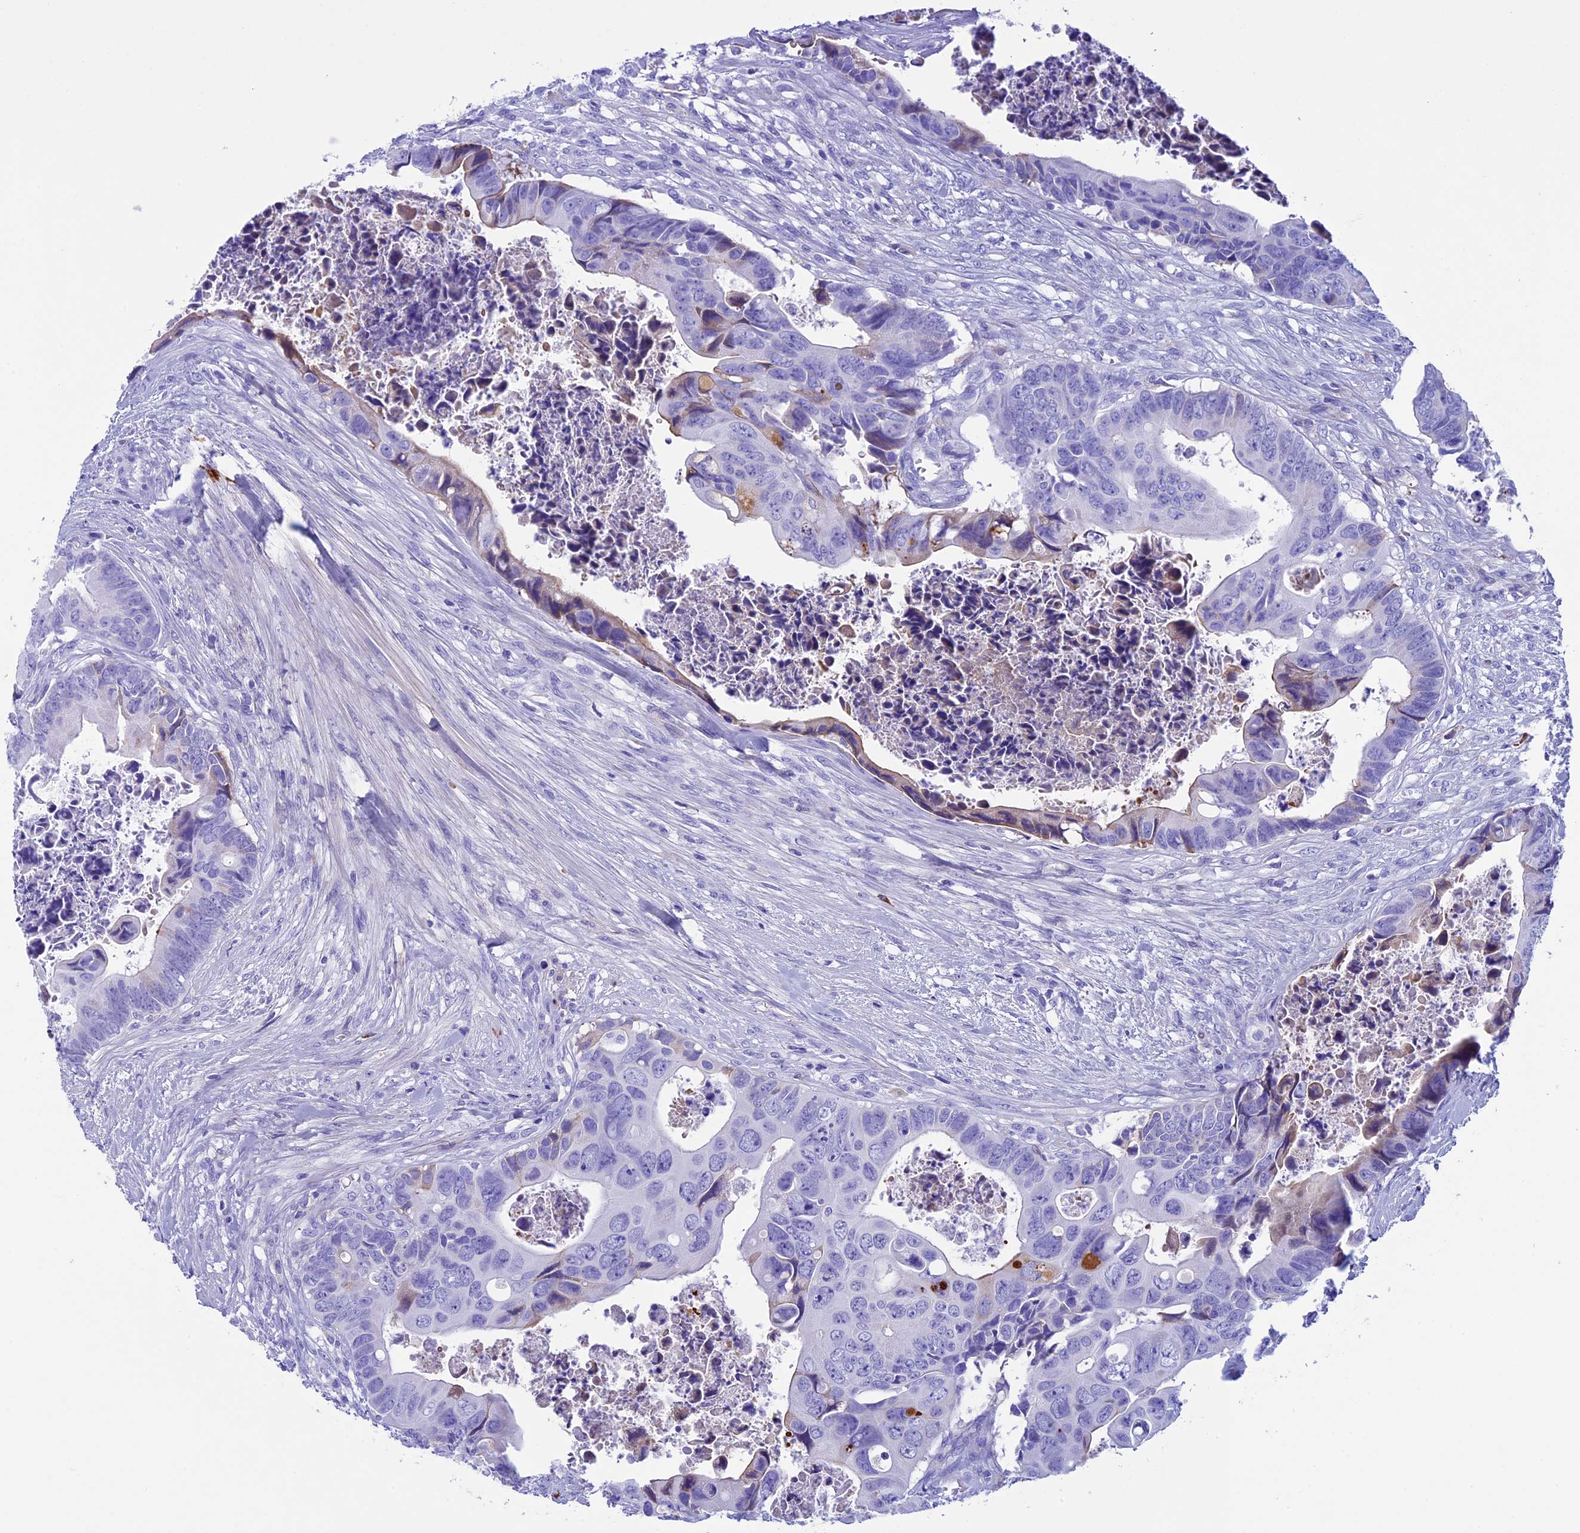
{"staining": {"intensity": "weak", "quantity": "<25%", "location": "cytoplasmic/membranous"}, "tissue": "colorectal cancer", "cell_type": "Tumor cells", "image_type": "cancer", "snomed": [{"axis": "morphology", "description": "Adenocarcinoma, NOS"}, {"axis": "topography", "description": "Rectum"}], "caption": "High power microscopy image of an immunohistochemistry histopathology image of colorectal cancer, revealing no significant positivity in tumor cells.", "gene": "IGSF6", "patient": {"sex": "female", "age": 78}}